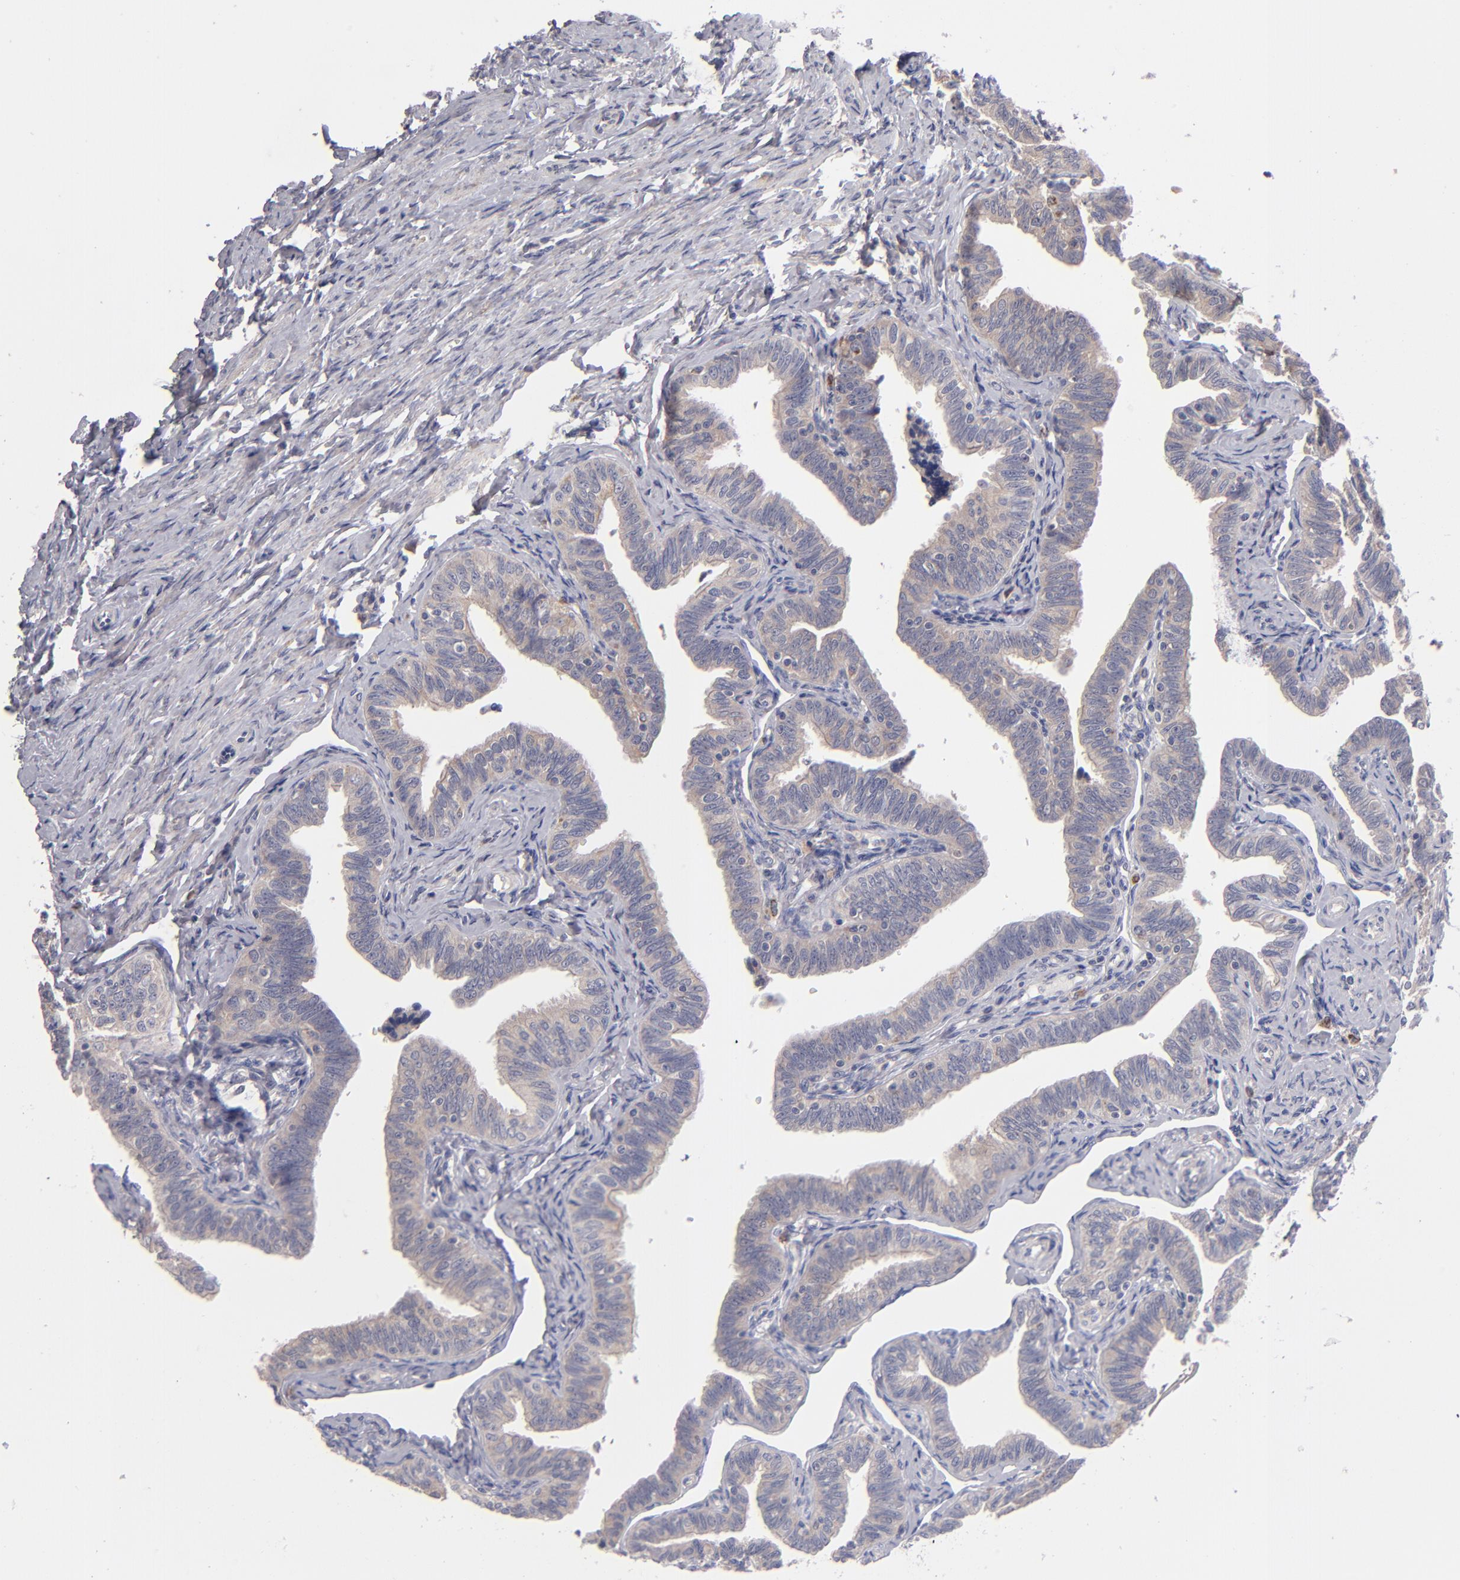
{"staining": {"intensity": "weak", "quantity": ">75%", "location": "cytoplasmic/membranous"}, "tissue": "fallopian tube", "cell_type": "Glandular cells", "image_type": "normal", "snomed": [{"axis": "morphology", "description": "Normal tissue, NOS"}, {"axis": "topography", "description": "Fallopian tube"}, {"axis": "topography", "description": "Ovary"}], "caption": "Fallopian tube stained with a brown dye demonstrates weak cytoplasmic/membranous positive staining in approximately >75% of glandular cells.", "gene": "HCCS", "patient": {"sex": "female", "age": 69}}